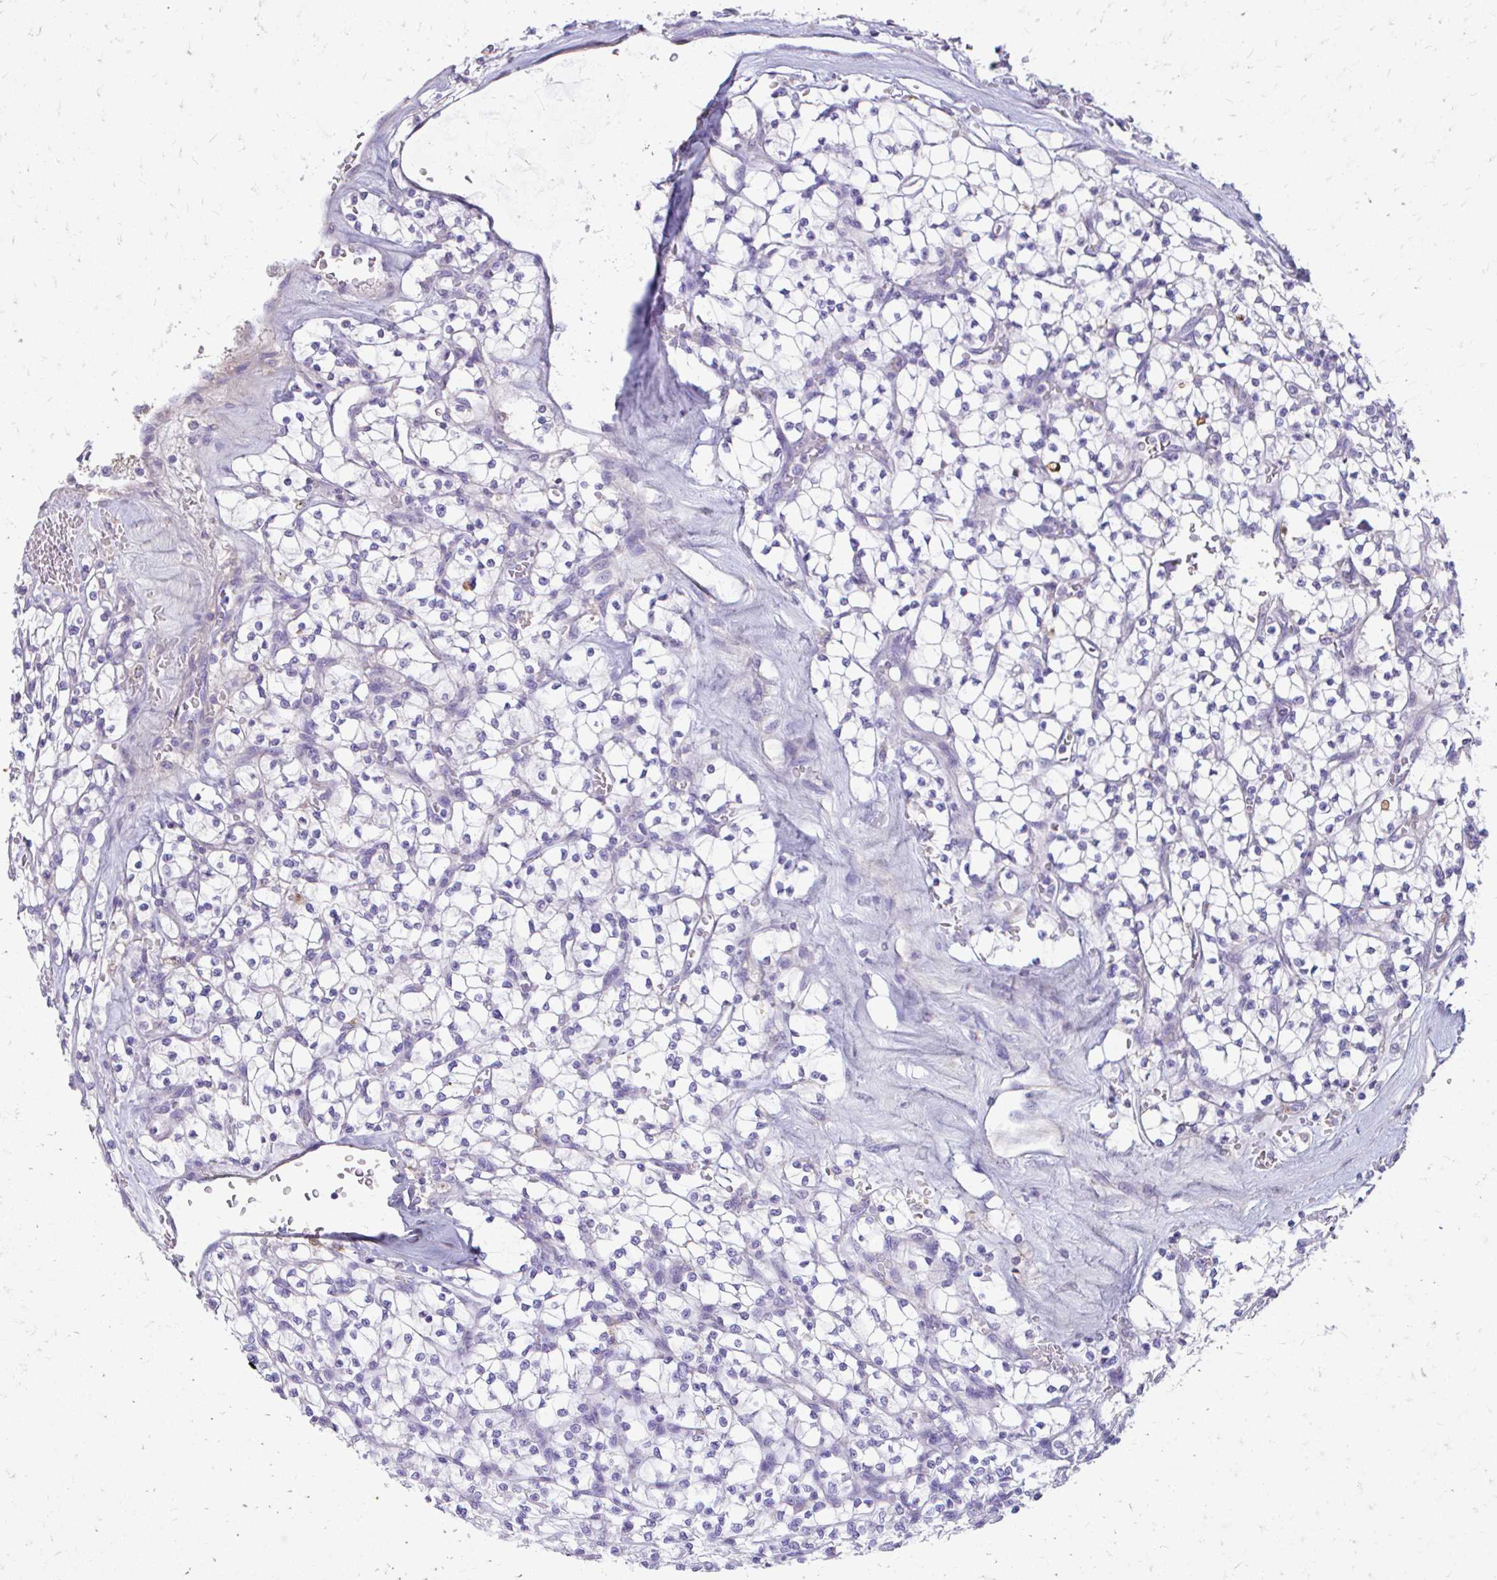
{"staining": {"intensity": "negative", "quantity": "none", "location": "none"}, "tissue": "renal cancer", "cell_type": "Tumor cells", "image_type": "cancer", "snomed": [{"axis": "morphology", "description": "Adenocarcinoma, NOS"}, {"axis": "topography", "description": "Kidney"}], "caption": "Immunohistochemistry micrograph of human renal adenocarcinoma stained for a protein (brown), which displays no positivity in tumor cells.", "gene": "CFH", "patient": {"sex": "female", "age": 64}}